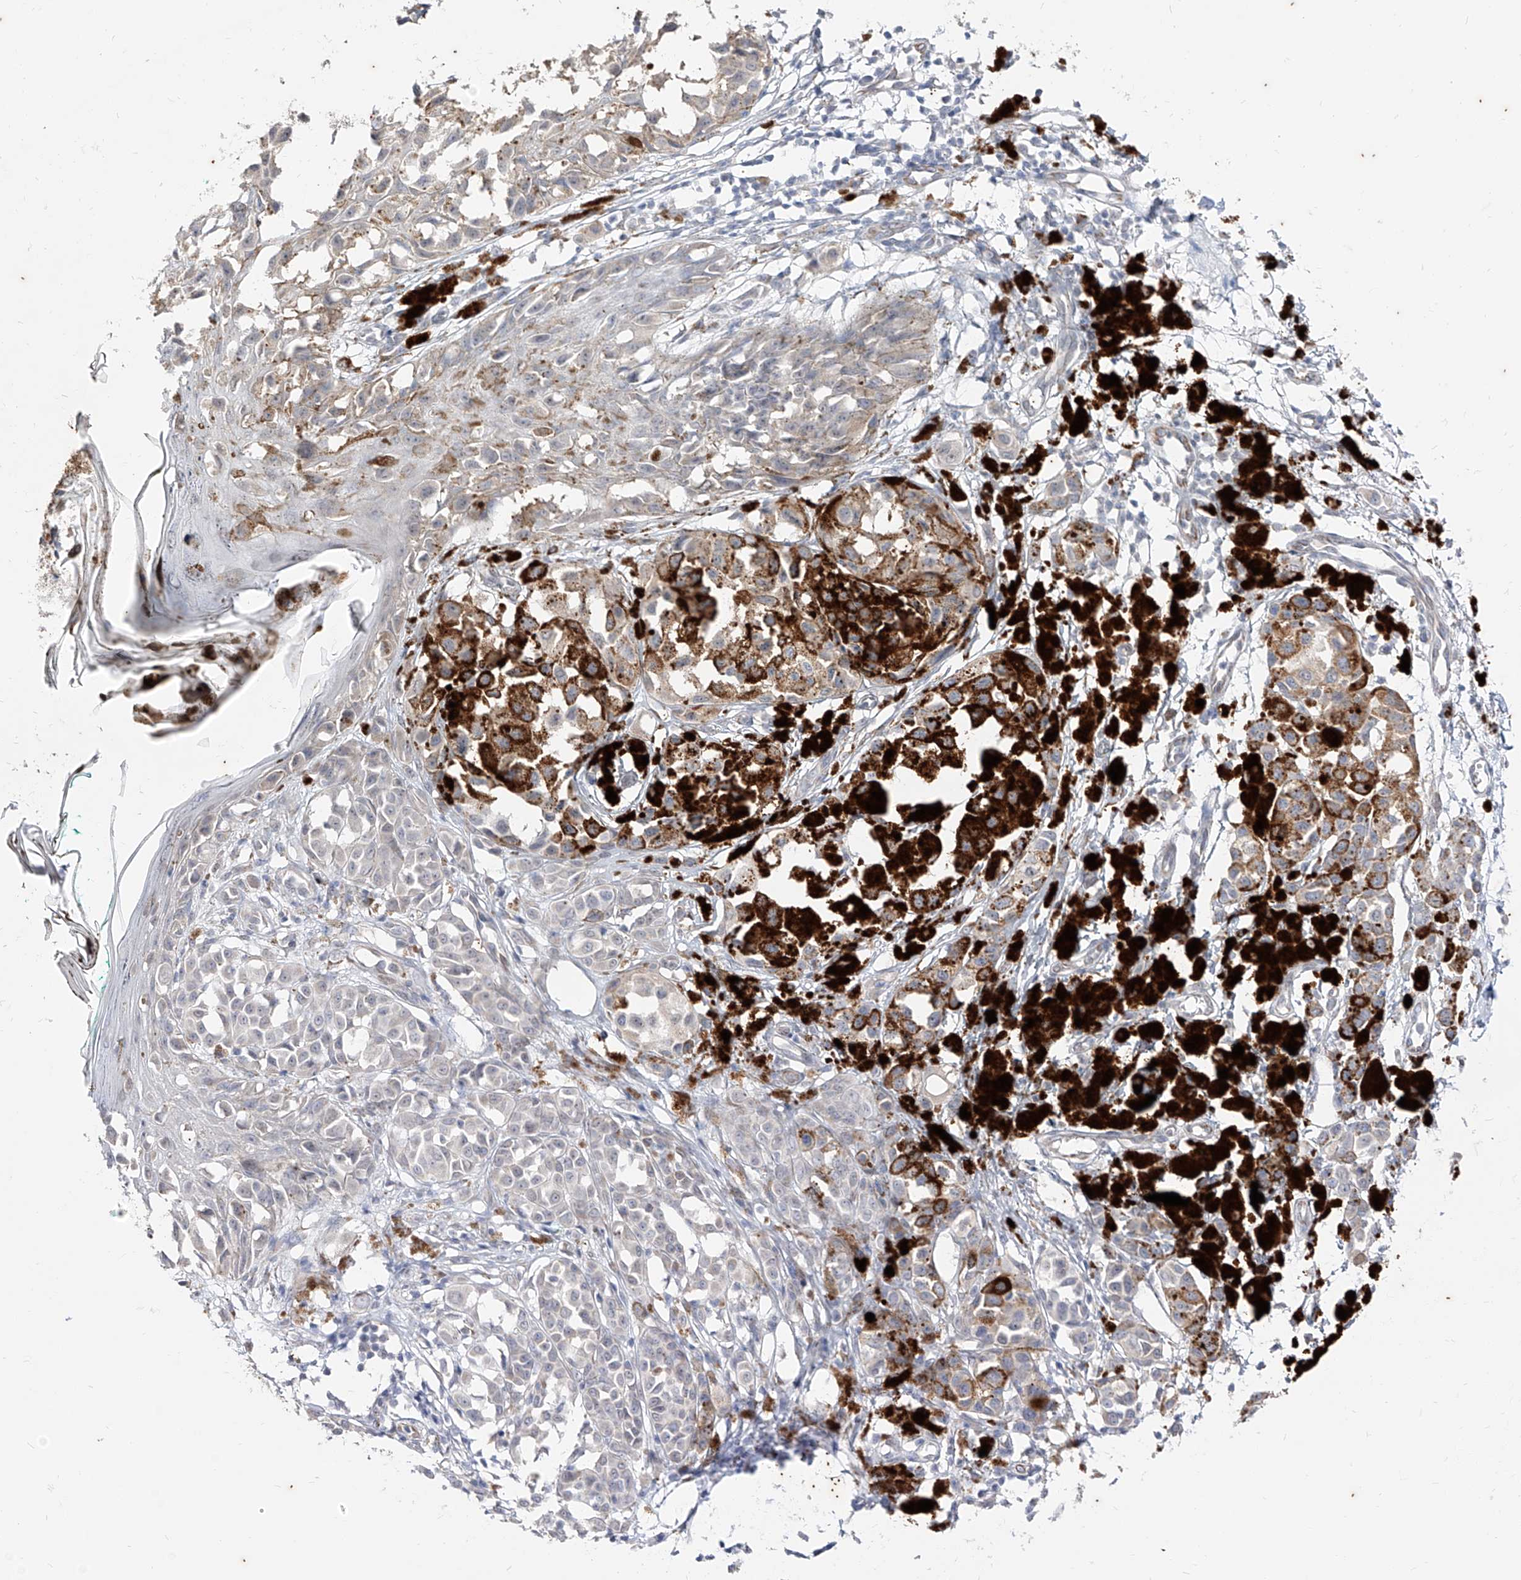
{"staining": {"intensity": "negative", "quantity": "none", "location": "none"}, "tissue": "melanoma", "cell_type": "Tumor cells", "image_type": "cancer", "snomed": [{"axis": "morphology", "description": "Malignant melanoma, NOS"}, {"axis": "topography", "description": "Skin of leg"}], "caption": "Malignant melanoma stained for a protein using immunohistochemistry exhibits no expression tumor cells.", "gene": "PHF20L1", "patient": {"sex": "female", "age": 72}}